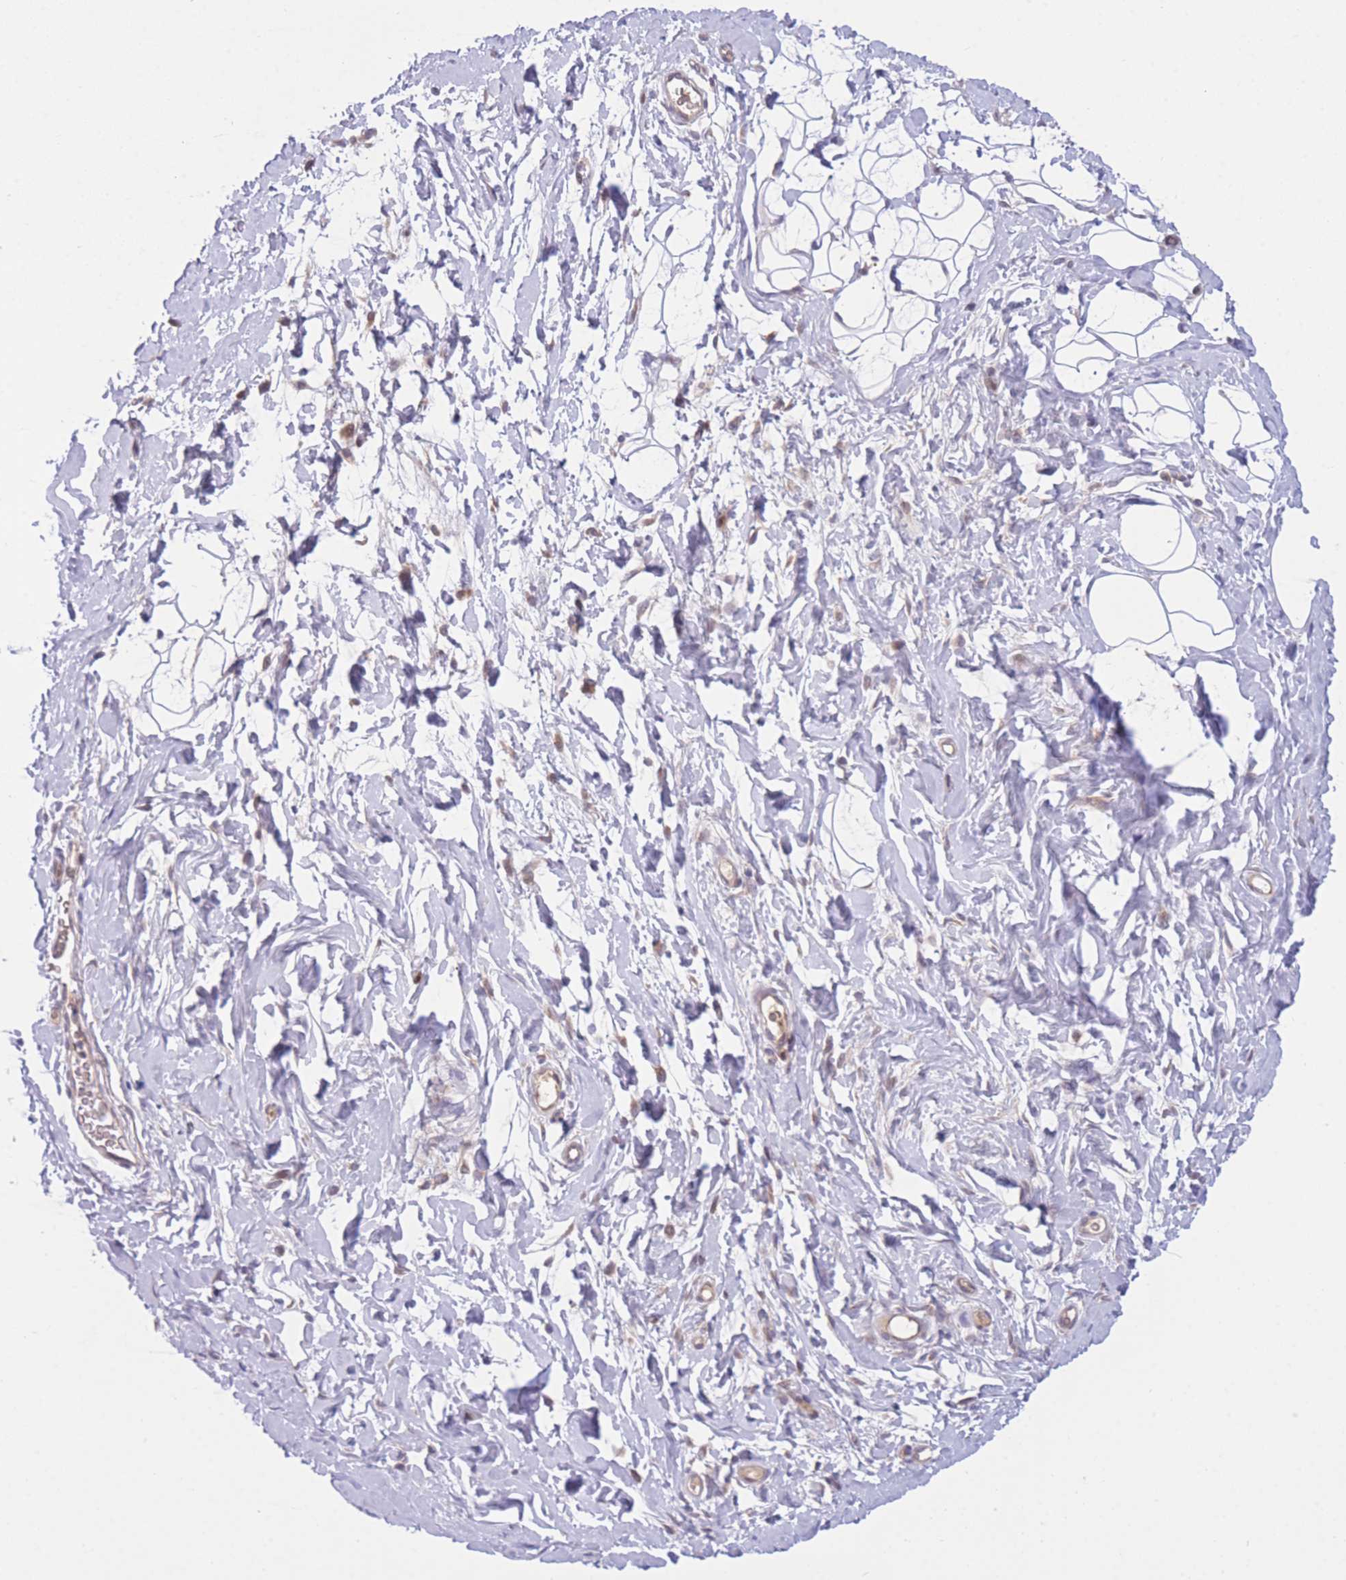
{"staining": {"intensity": "negative", "quantity": "none", "location": "none"}, "tissue": "adipose tissue", "cell_type": "Adipocytes", "image_type": "normal", "snomed": [{"axis": "morphology", "description": "Normal tissue, NOS"}, {"axis": "topography", "description": "Breast"}], "caption": "The immunohistochemistry (IHC) histopathology image has no significant expression in adipocytes of adipose tissue.", "gene": "CDC25B", "patient": {"sex": "female", "age": 26}}